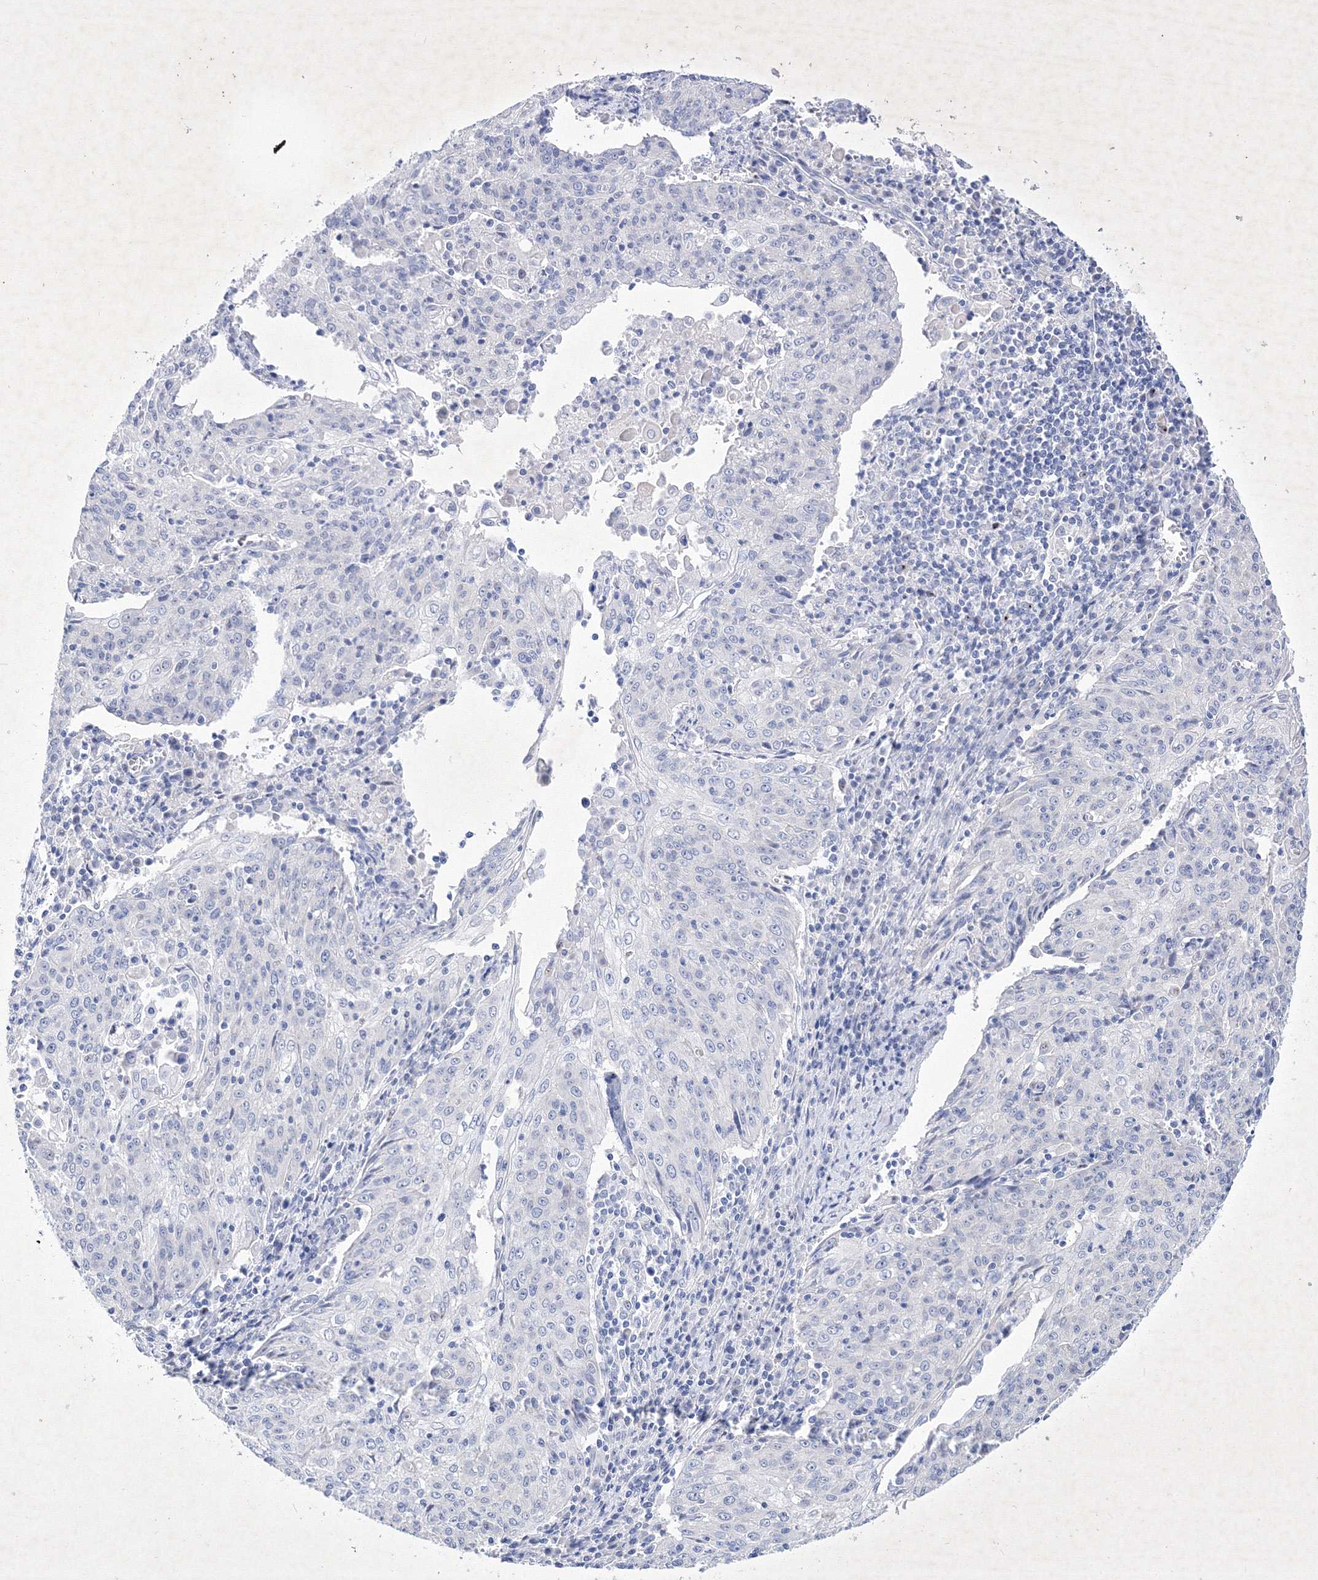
{"staining": {"intensity": "negative", "quantity": "none", "location": "none"}, "tissue": "cervical cancer", "cell_type": "Tumor cells", "image_type": "cancer", "snomed": [{"axis": "morphology", "description": "Squamous cell carcinoma, NOS"}, {"axis": "topography", "description": "Cervix"}], "caption": "Tumor cells show no significant protein positivity in cervical cancer. (Stains: DAB immunohistochemistry (IHC) with hematoxylin counter stain, Microscopy: brightfield microscopy at high magnification).", "gene": "GPN1", "patient": {"sex": "female", "age": 48}}